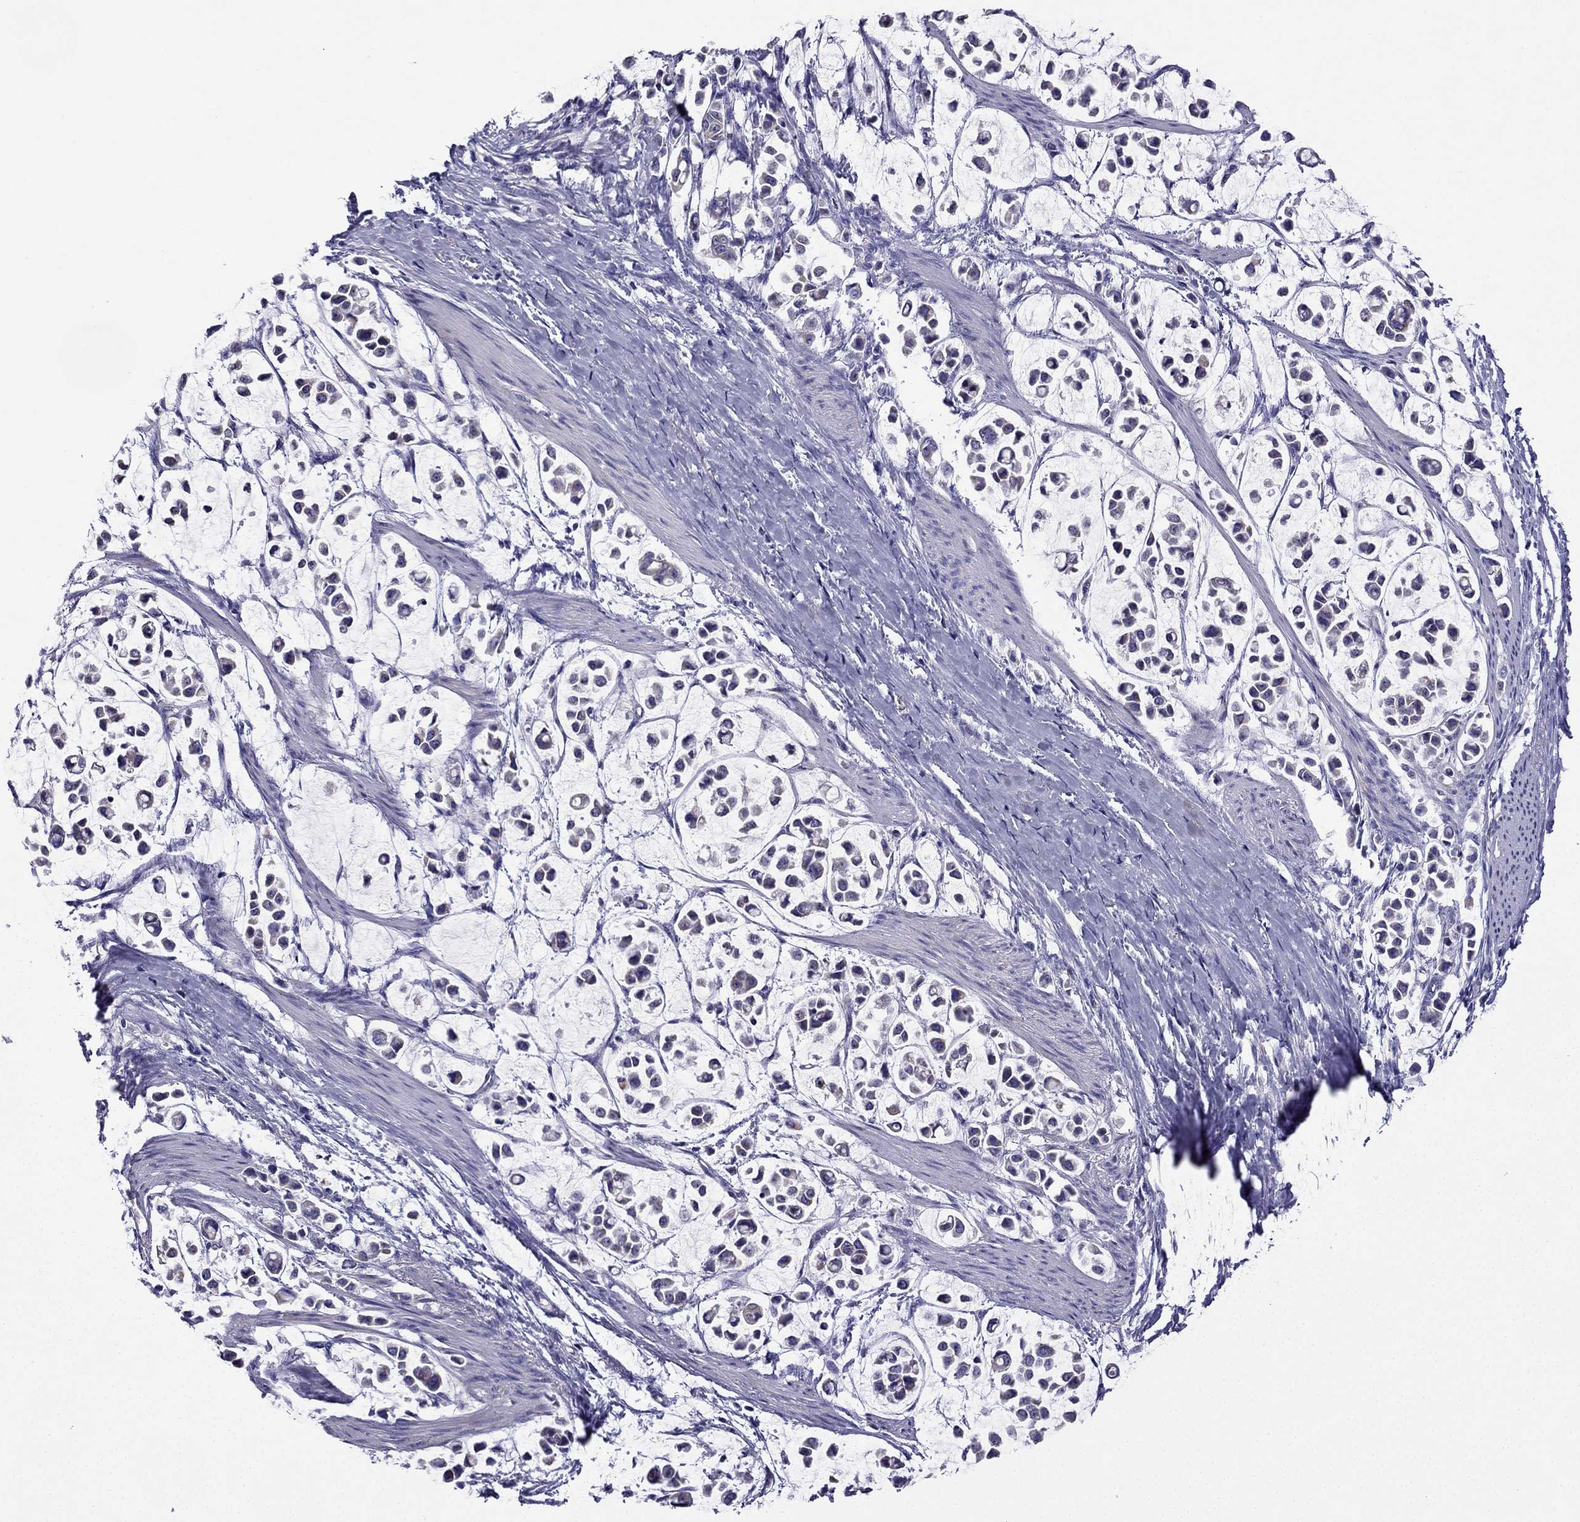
{"staining": {"intensity": "negative", "quantity": "none", "location": "none"}, "tissue": "stomach cancer", "cell_type": "Tumor cells", "image_type": "cancer", "snomed": [{"axis": "morphology", "description": "Adenocarcinoma, NOS"}, {"axis": "topography", "description": "Stomach"}], "caption": "This is a photomicrograph of IHC staining of stomach adenocarcinoma, which shows no staining in tumor cells.", "gene": "KIF5A", "patient": {"sex": "male", "age": 82}}